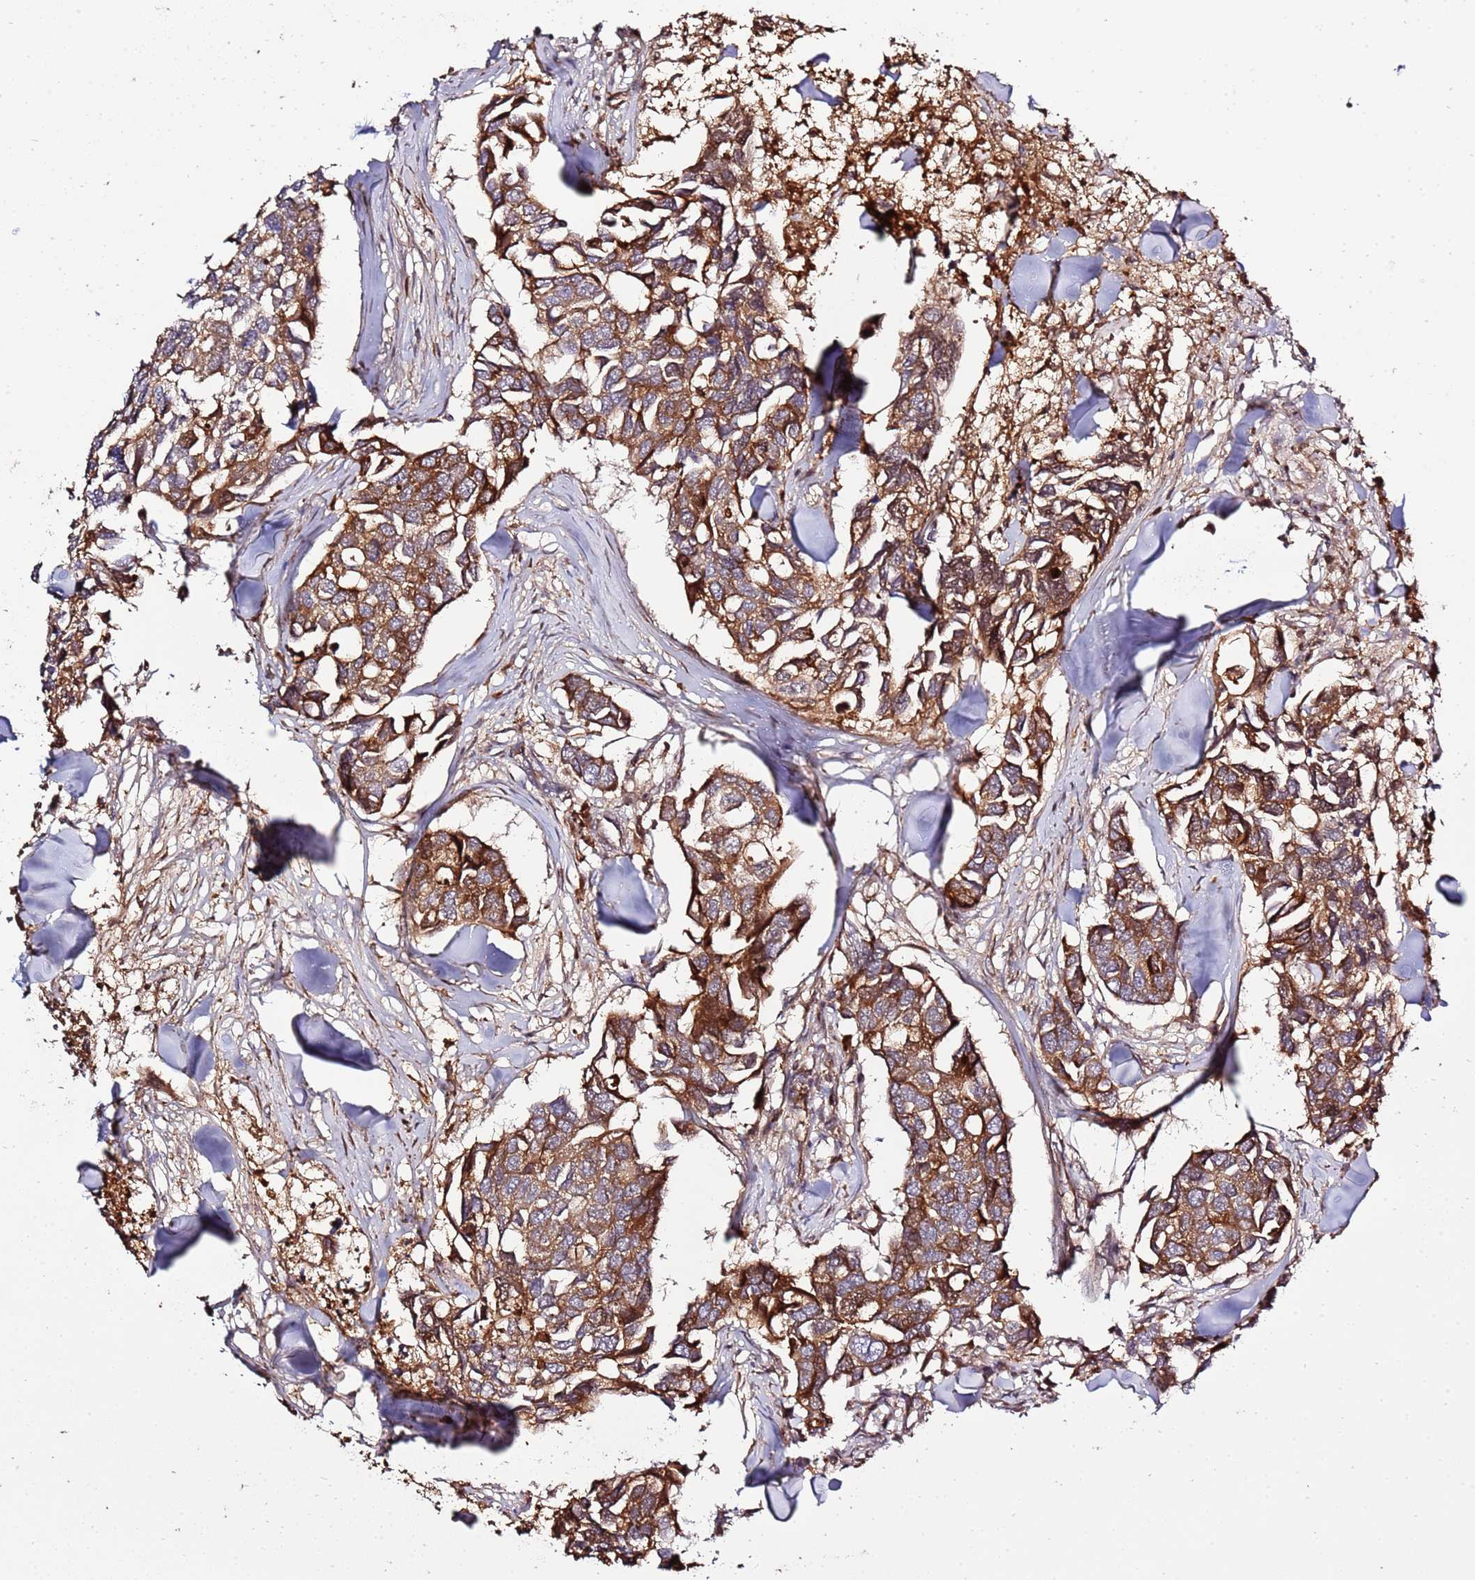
{"staining": {"intensity": "strong", "quantity": ">75%", "location": "cytoplasmic/membranous"}, "tissue": "breast cancer", "cell_type": "Tumor cells", "image_type": "cancer", "snomed": [{"axis": "morphology", "description": "Duct carcinoma"}, {"axis": "topography", "description": "Breast"}], "caption": "About >75% of tumor cells in breast cancer exhibit strong cytoplasmic/membranous protein staining as visualized by brown immunohistochemical staining.", "gene": "ZNF624", "patient": {"sex": "female", "age": 83}}